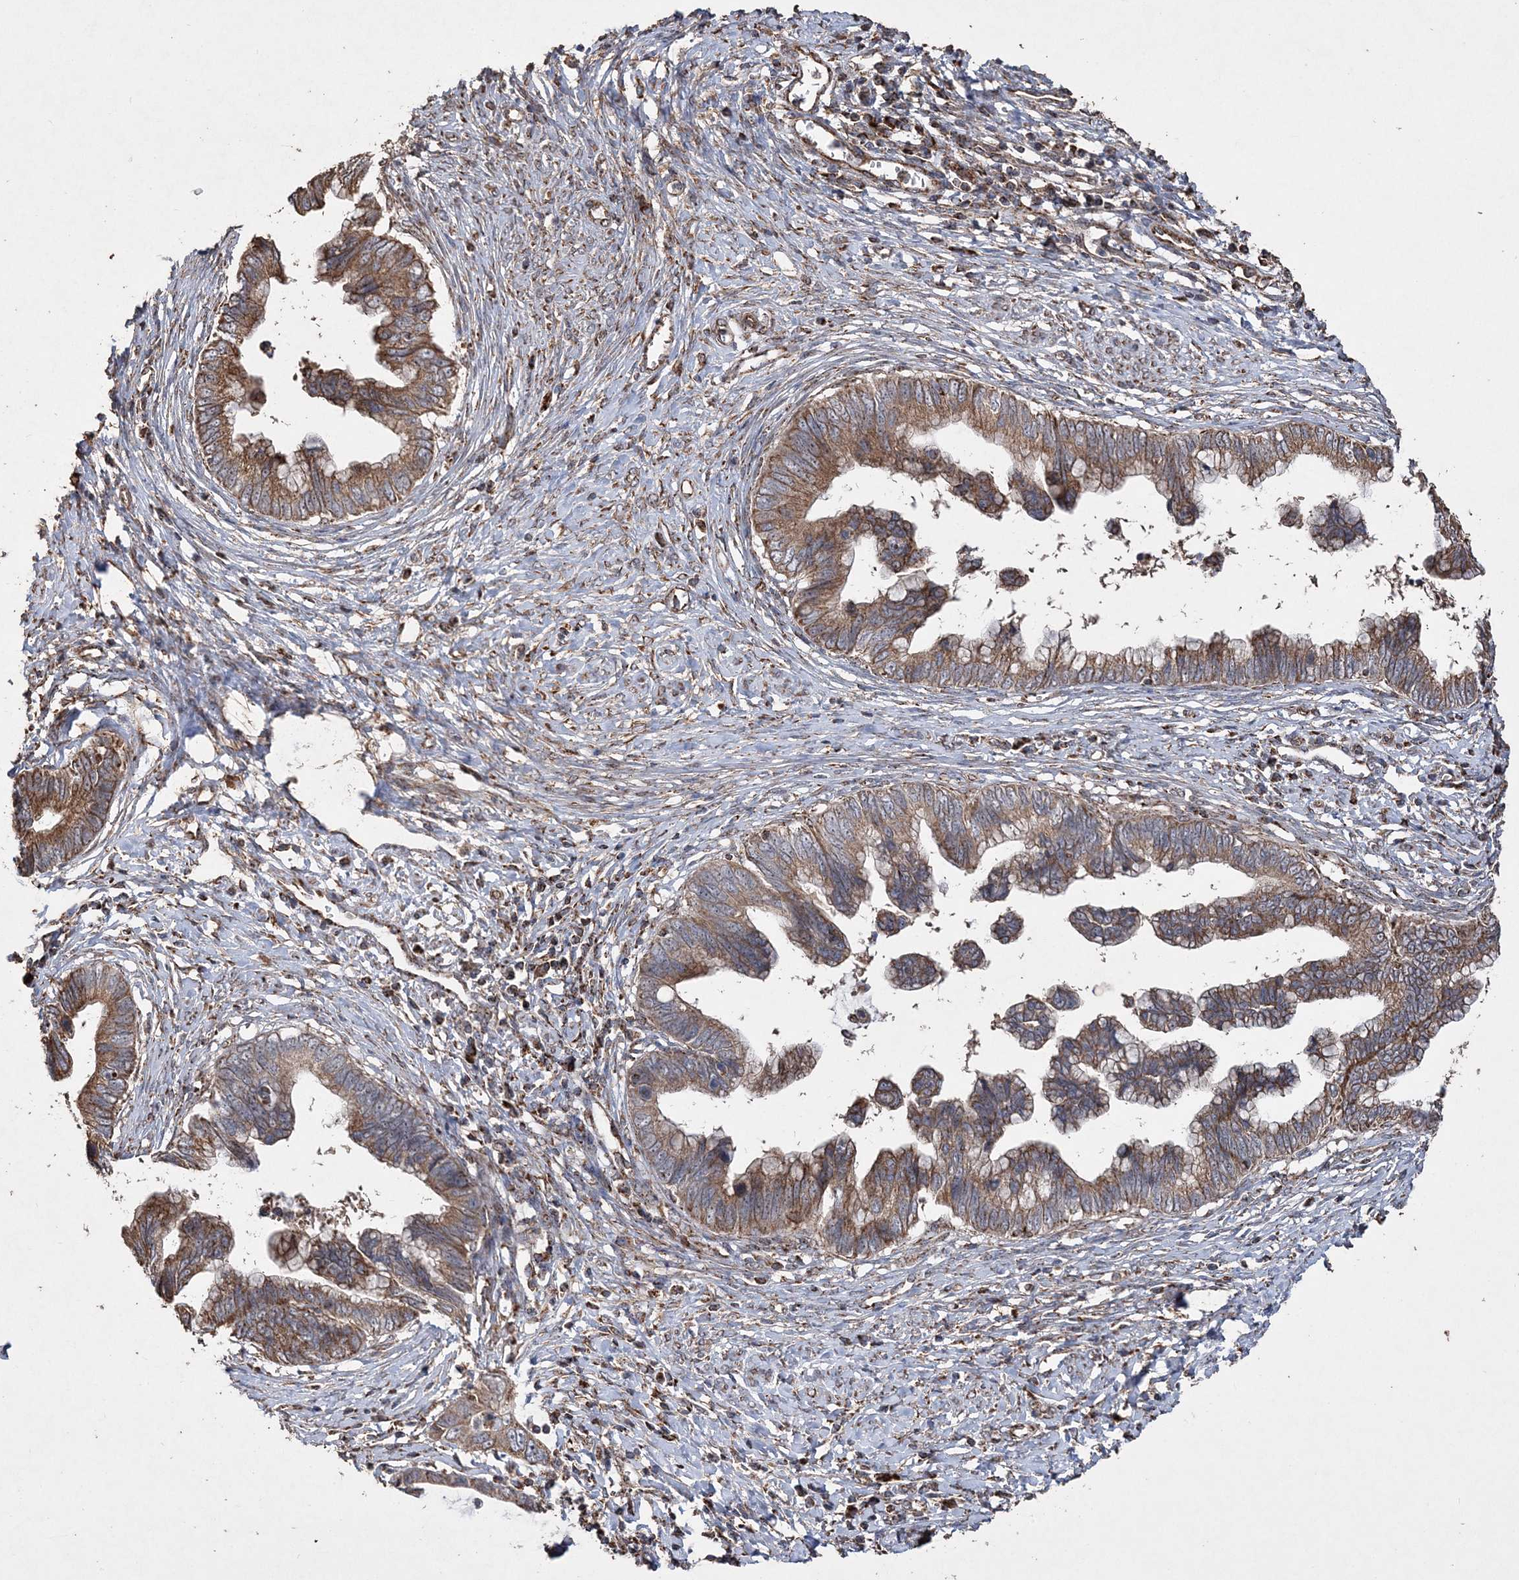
{"staining": {"intensity": "moderate", "quantity": ">75%", "location": "cytoplasmic/membranous"}, "tissue": "cervical cancer", "cell_type": "Tumor cells", "image_type": "cancer", "snomed": [{"axis": "morphology", "description": "Adenocarcinoma, NOS"}, {"axis": "topography", "description": "Cervix"}], "caption": "Adenocarcinoma (cervical) stained for a protein (brown) reveals moderate cytoplasmic/membranous positive positivity in approximately >75% of tumor cells.", "gene": "POC5", "patient": {"sex": "female", "age": 44}}